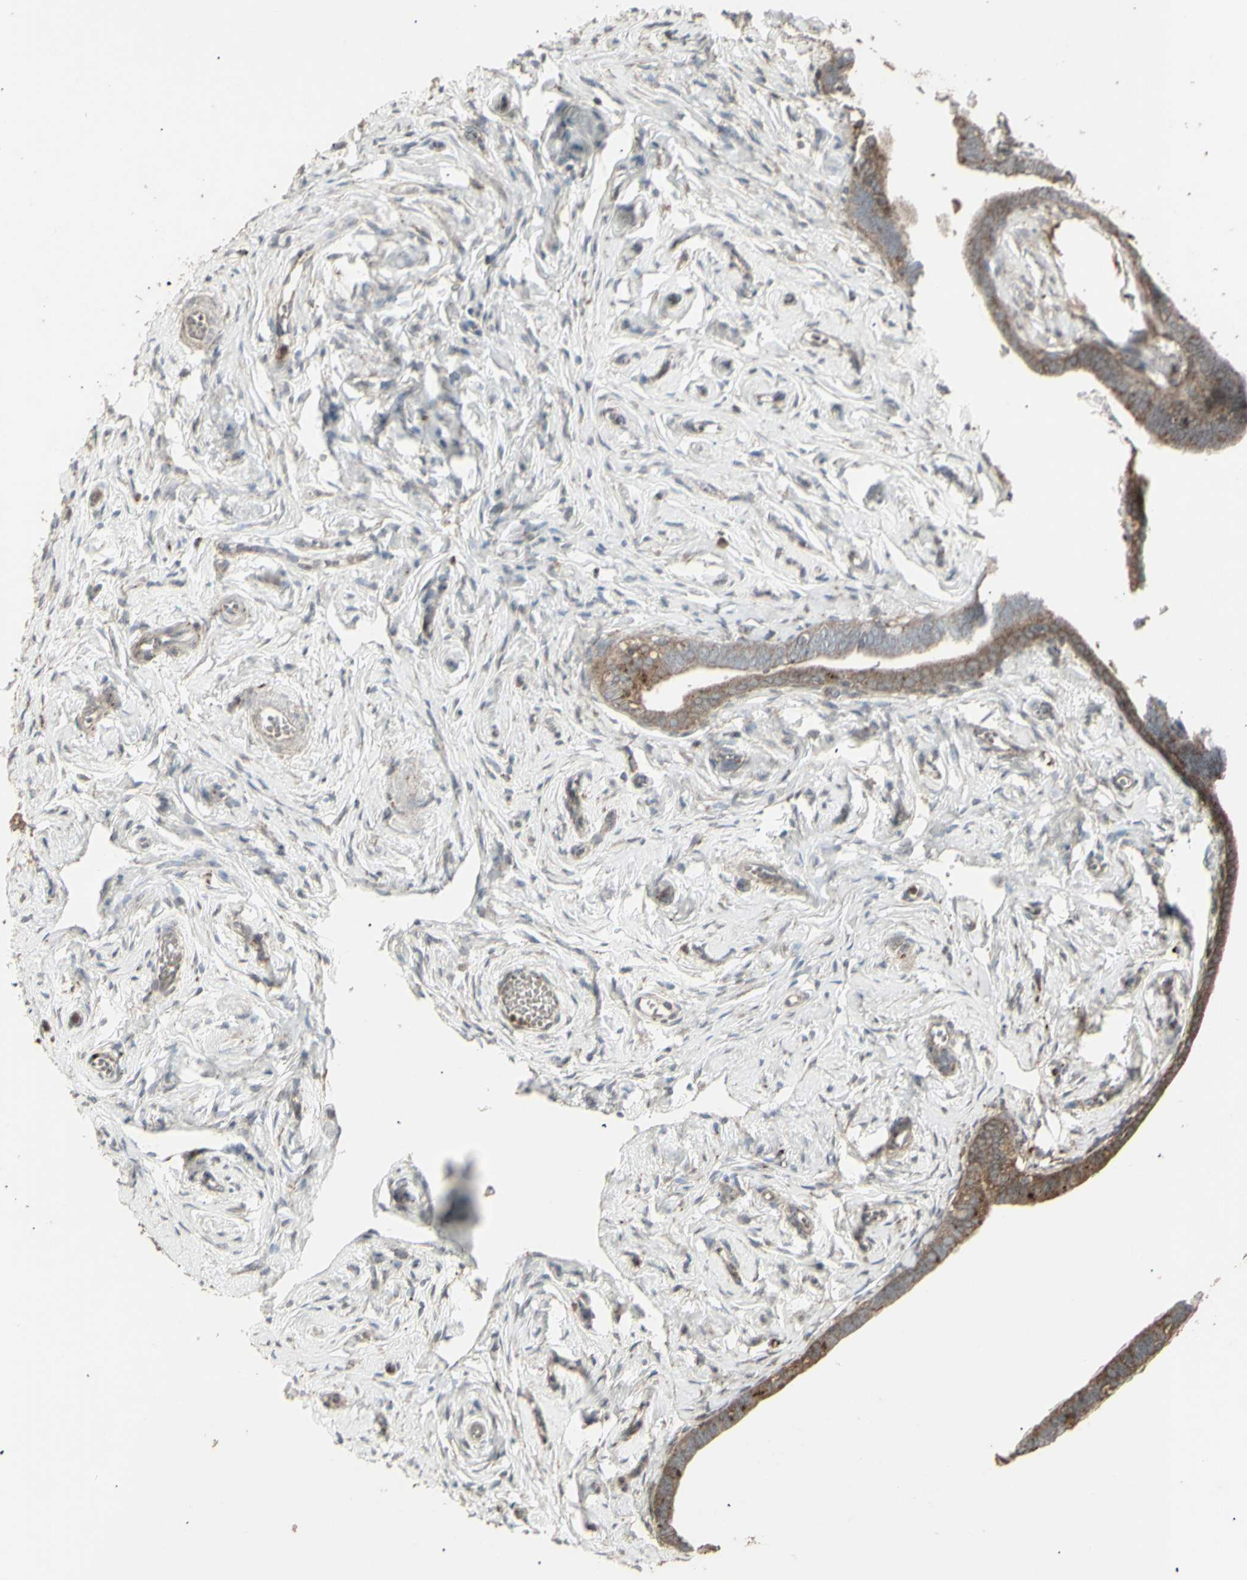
{"staining": {"intensity": "moderate", "quantity": ">75%", "location": "cytoplasmic/membranous"}, "tissue": "fallopian tube", "cell_type": "Glandular cells", "image_type": "normal", "snomed": [{"axis": "morphology", "description": "Normal tissue, NOS"}, {"axis": "topography", "description": "Fallopian tube"}], "caption": "Brown immunohistochemical staining in normal fallopian tube shows moderate cytoplasmic/membranous staining in approximately >75% of glandular cells. Nuclei are stained in blue.", "gene": "RNASEL", "patient": {"sex": "female", "age": 71}}